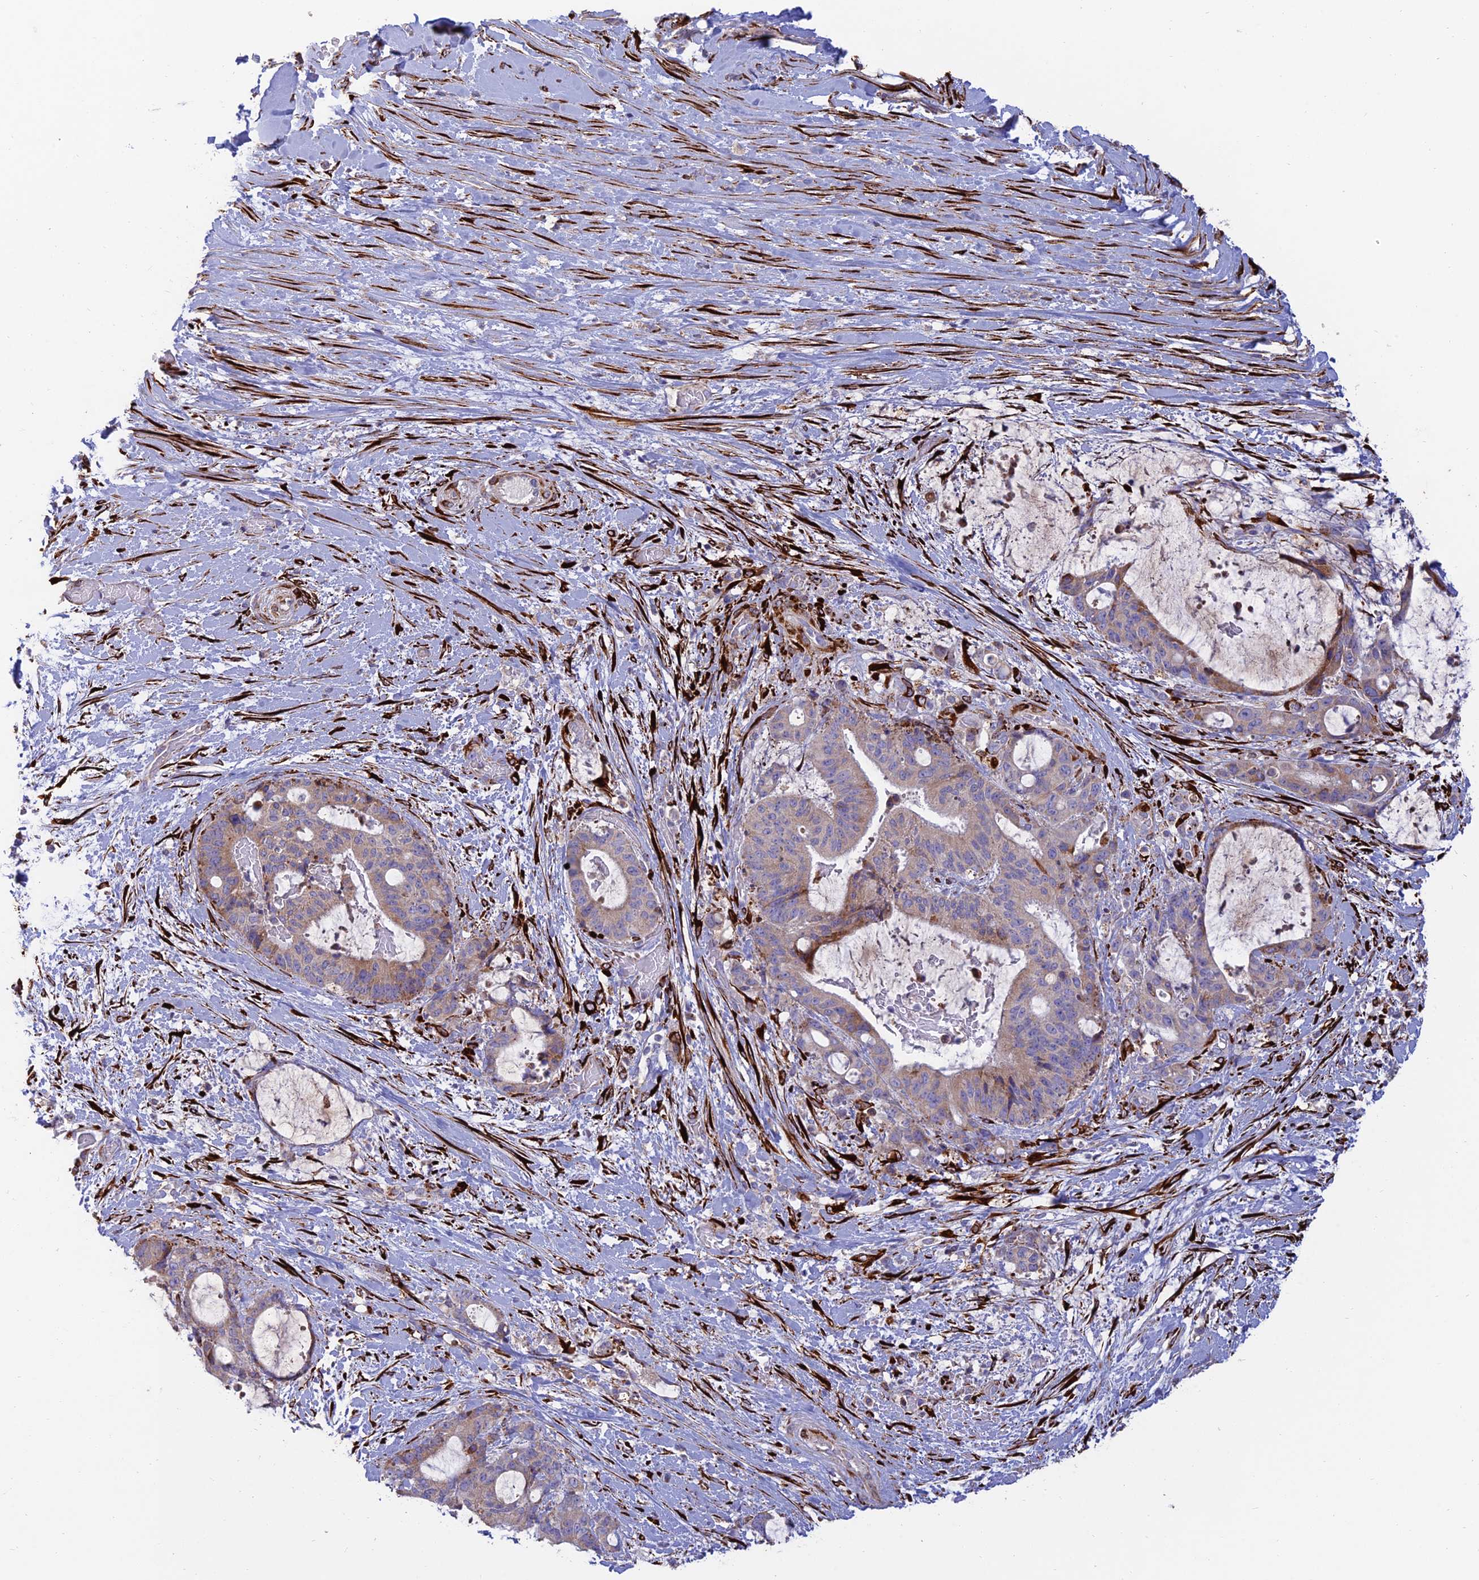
{"staining": {"intensity": "weak", "quantity": "25%-75%", "location": "cytoplasmic/membranous"}, "tissue": "liver cancer", "cell_type": "Tumor cells", "image_type": "cancer", "snomed": [{"axis": "morphology", "description": "Normal tissue, NOS"}, {"axis": "morphology", "description": "Cholangiocarcinoma"}, {"axis": "topography", "description": "Liver"}, {"axis": "topography", "description": "Peripheral nerve tissue"}], "caption": "Tumor cells exhibit low levels of weak cytoplasmic/membranous positivity in about 25%-75% of cells in human liver cancer.", "gene": "RCN3", "patient": {"sex": "female", "age": 73}}